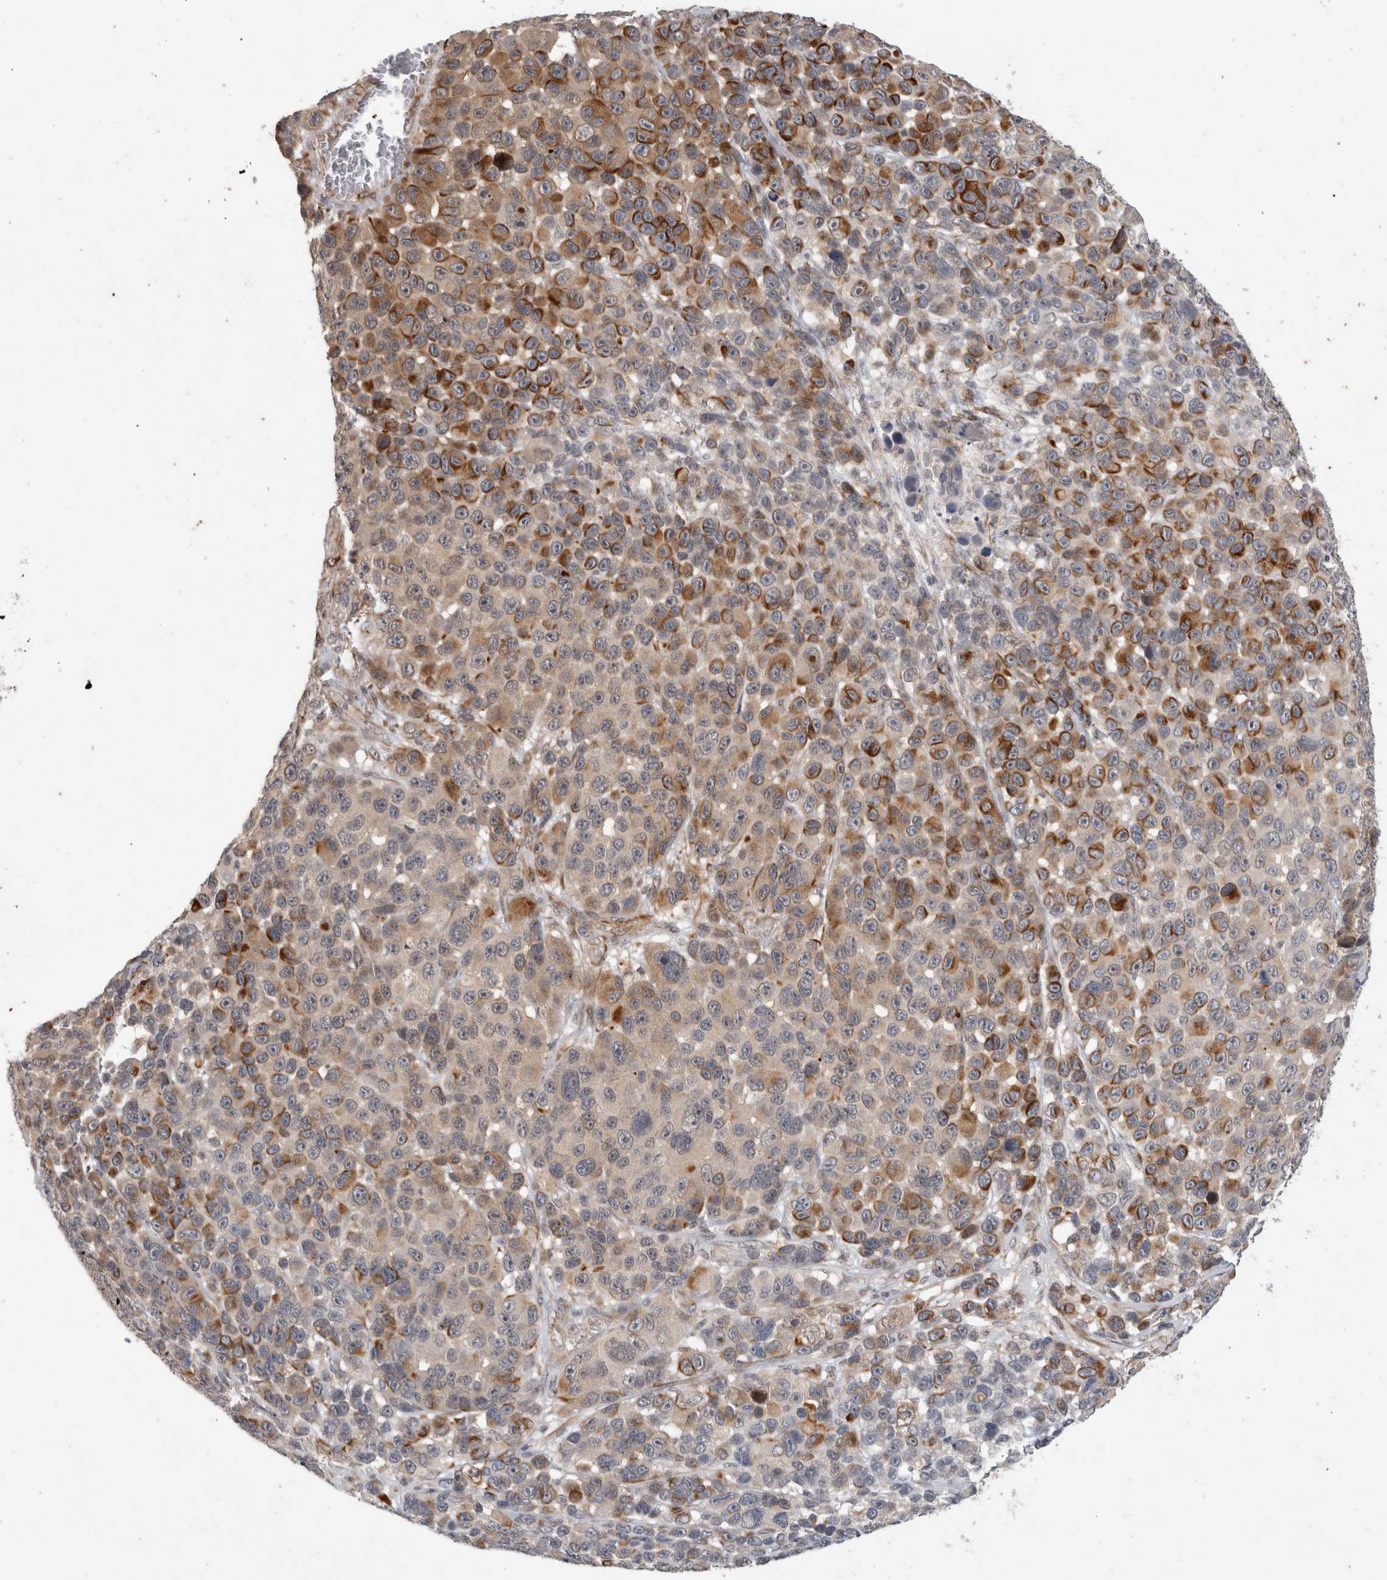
{"staining": {"intensity": "moderate", "quantity": "25%-75%", "location": "cytoplasmic/membranous"}, "tissue": "melanoma", "cell_type": "Tumor cells", "image_type": "cancer", "snomed": [{"axis": "morphology", "description": "Malignant melanoma, NOS"}, {"axis": "topography", "description": "Skin"}], "caption": "This micrograph displays IHC staining of human melanoma, with medium moderate cytoplasmic/membranous positivity in approximately 25%-75% of tumor cells.", "gene": "CRISPLD1", "patient": {"sex": "male", "age": 53}}